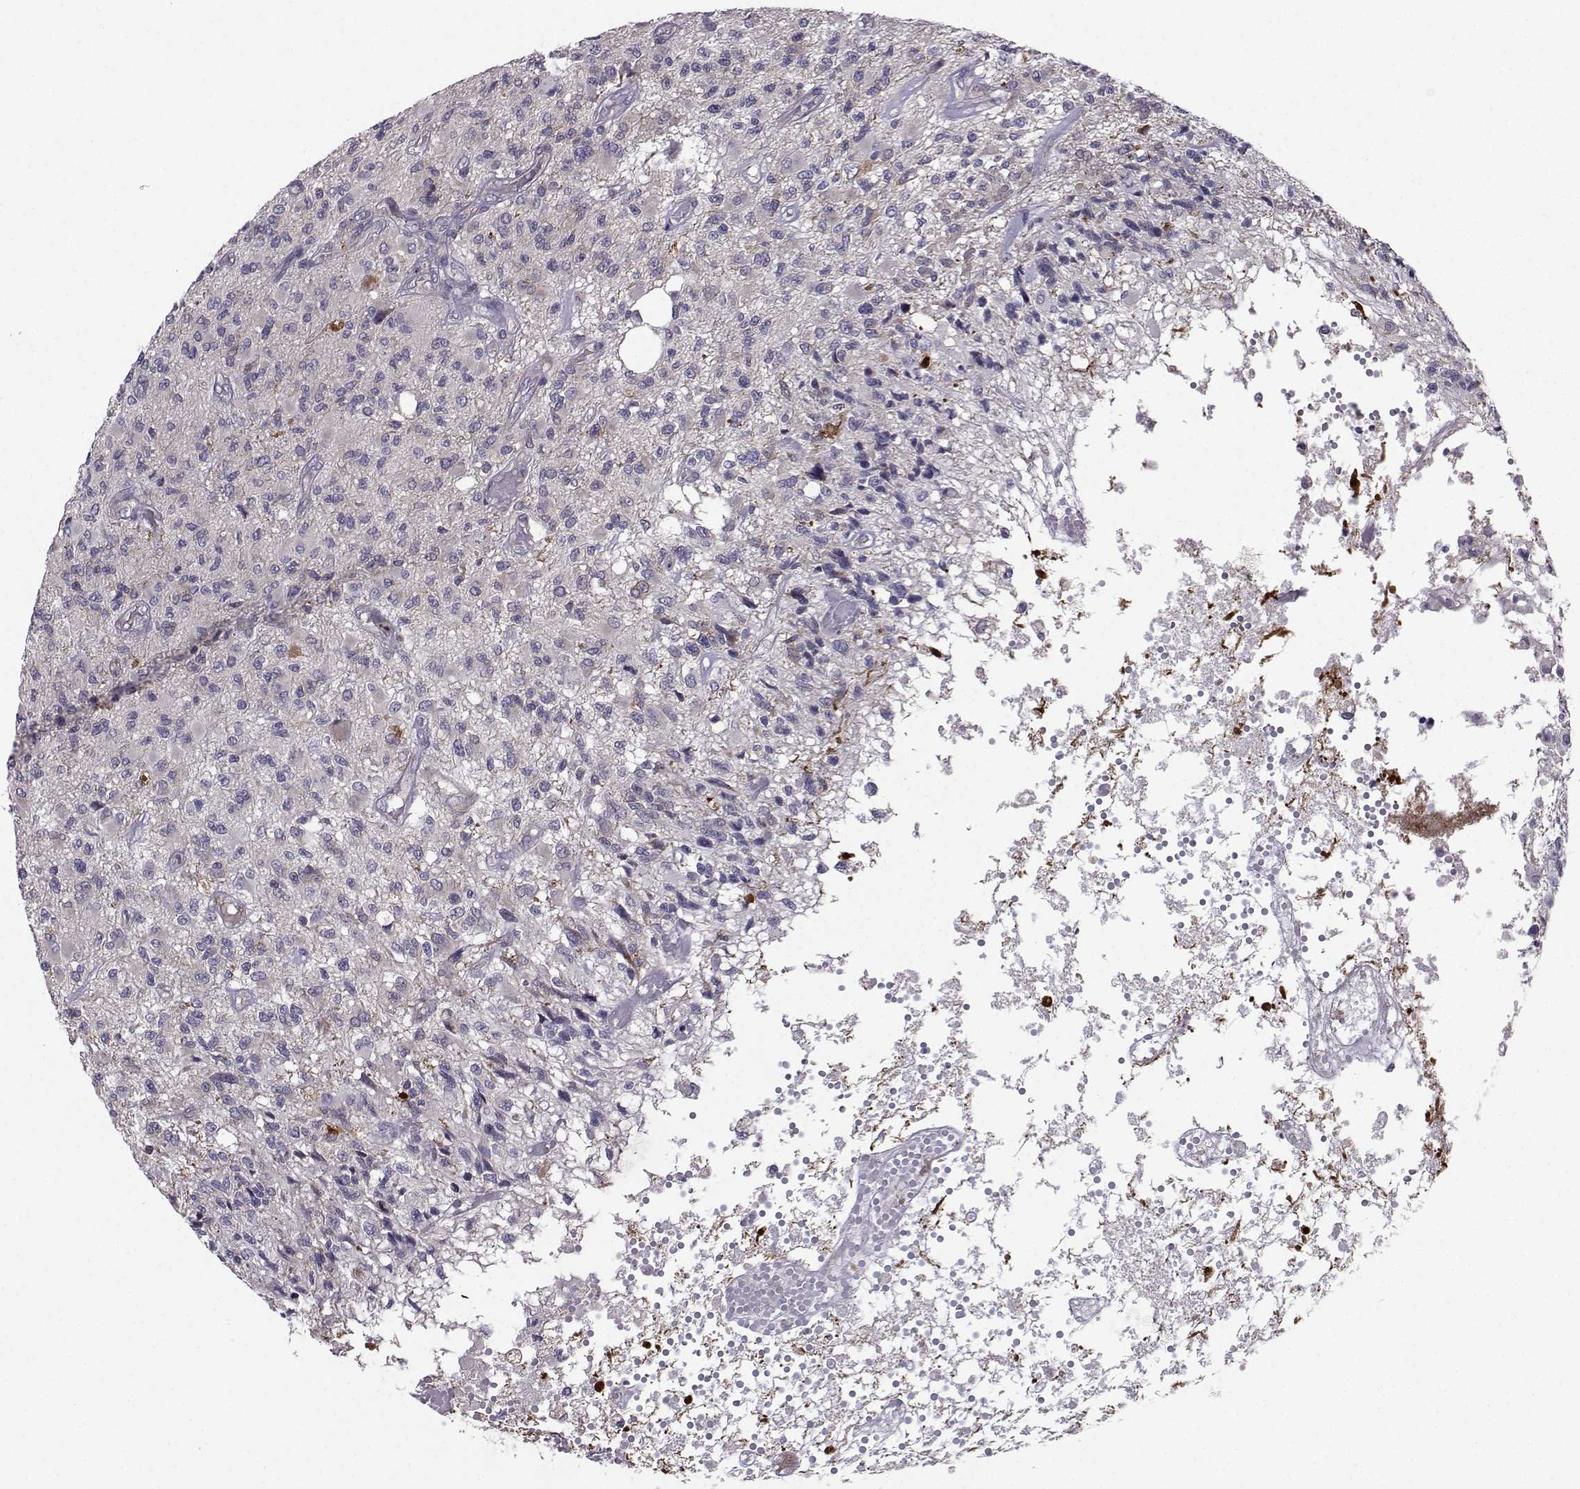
{"staining": {"intensity": "negative", "quantity": "none", "location": "none"}, "tissue": "glioma", "cell_type": "Tumor cells", "image_type": "cancer", "snomed": [{"axis": "morphology", "description": "Glioma, malignant, High grade"}, {"axis": "topography", "description": "Brain"}], "caption": "IHC of malignant high-grade glioma demonstrates no staining in tumor cells.", "gene": "STXBP5", "patient": {"sex": "female", "age": 63}}